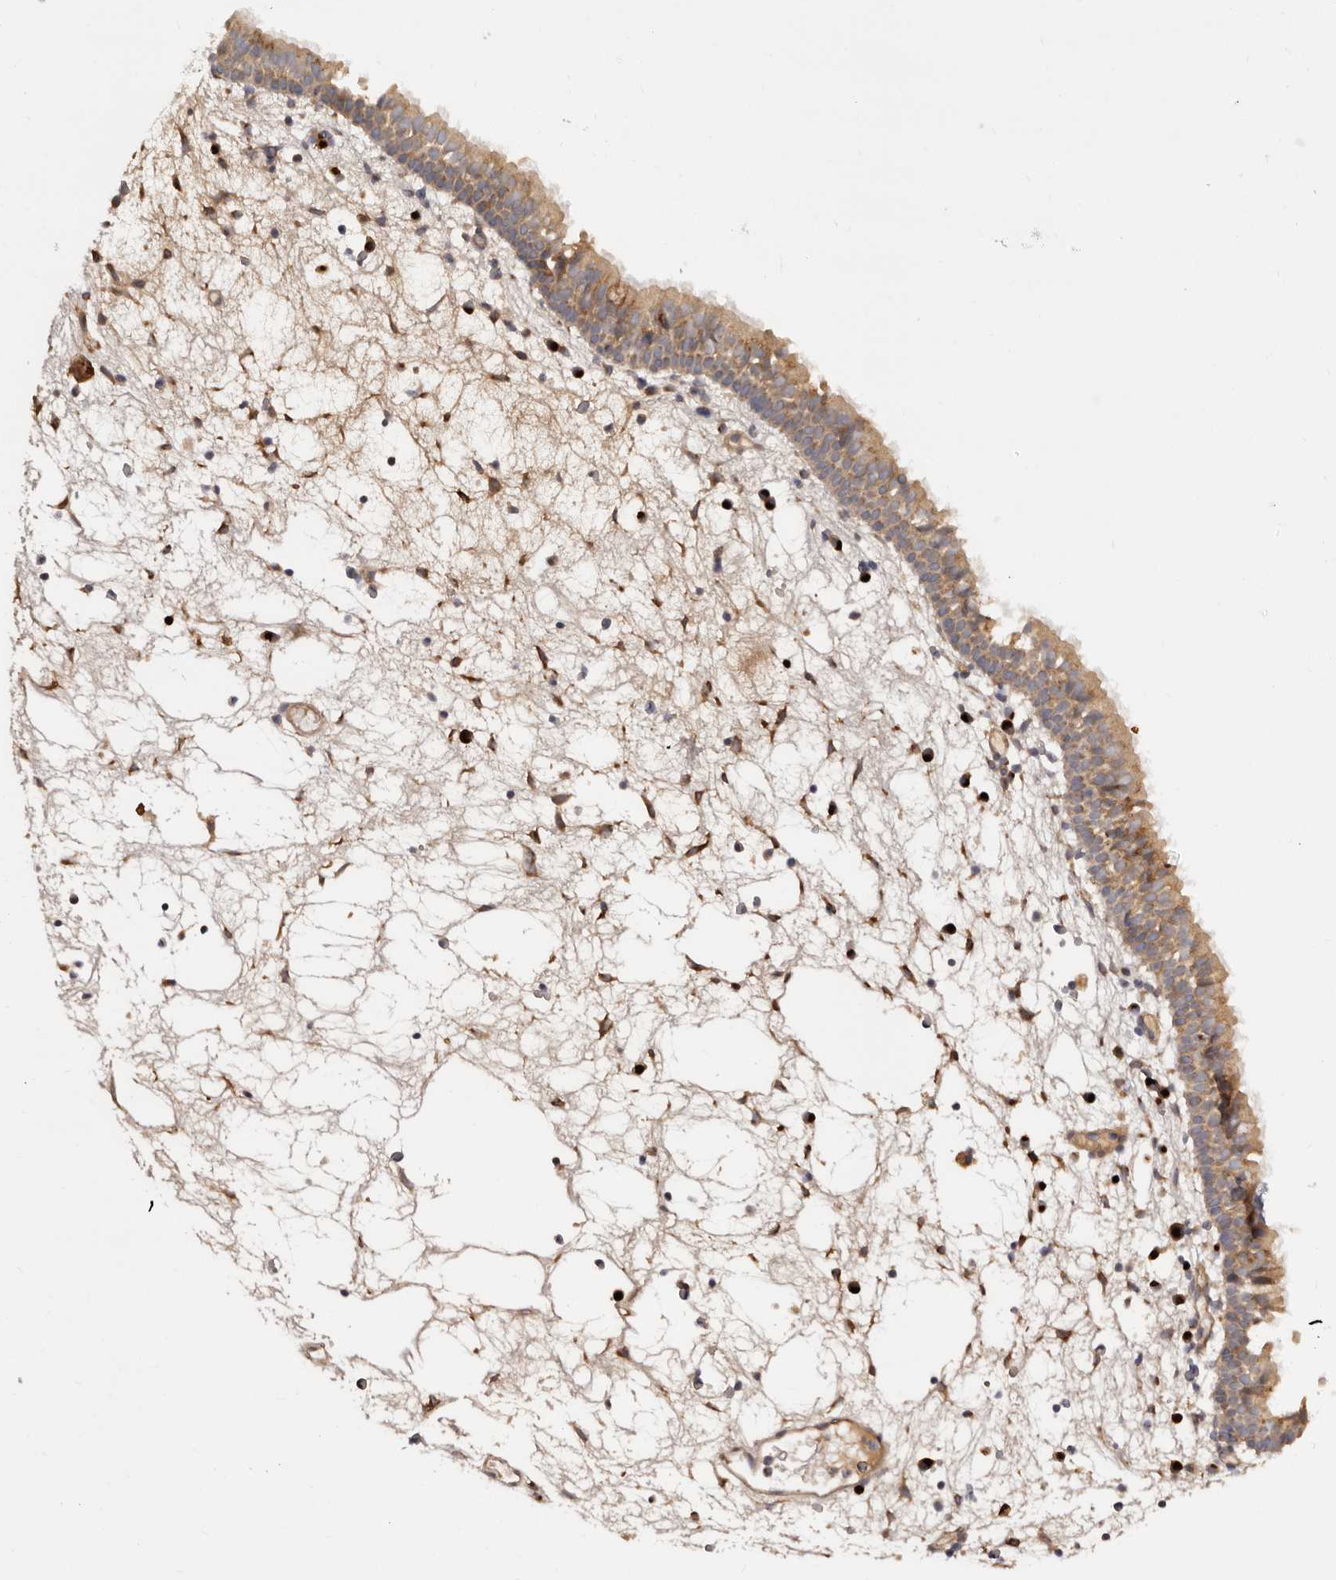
{"staining": {"intensity": "moderate", "quantity": ">75%", "location": "cytoplasmic/membranous"}, "tissue": "nasopharynx", "cell_type": "Respiratory epithelial cells", "image_type": "normal", "snomed": [{"axis": "morphology", "description": "Normal tissue, NOS"}, {"axis": "morphology", "description": "Inflammation, NOS"}, {"axis": "morphology", "description": "Malignant melanoma, Metastatic site"}, {"axis": "topography", "description": "Nasopharynx"}], "caption": "A high-resolution micrograph shows IHC staining of normal nasopharynx, which exhibits moderate cytoplasmic/membranous staining in about >75% of respiratory epithelial cells.", "gene": "DACT2", "patient": {"sex": "male", "age": 70}}